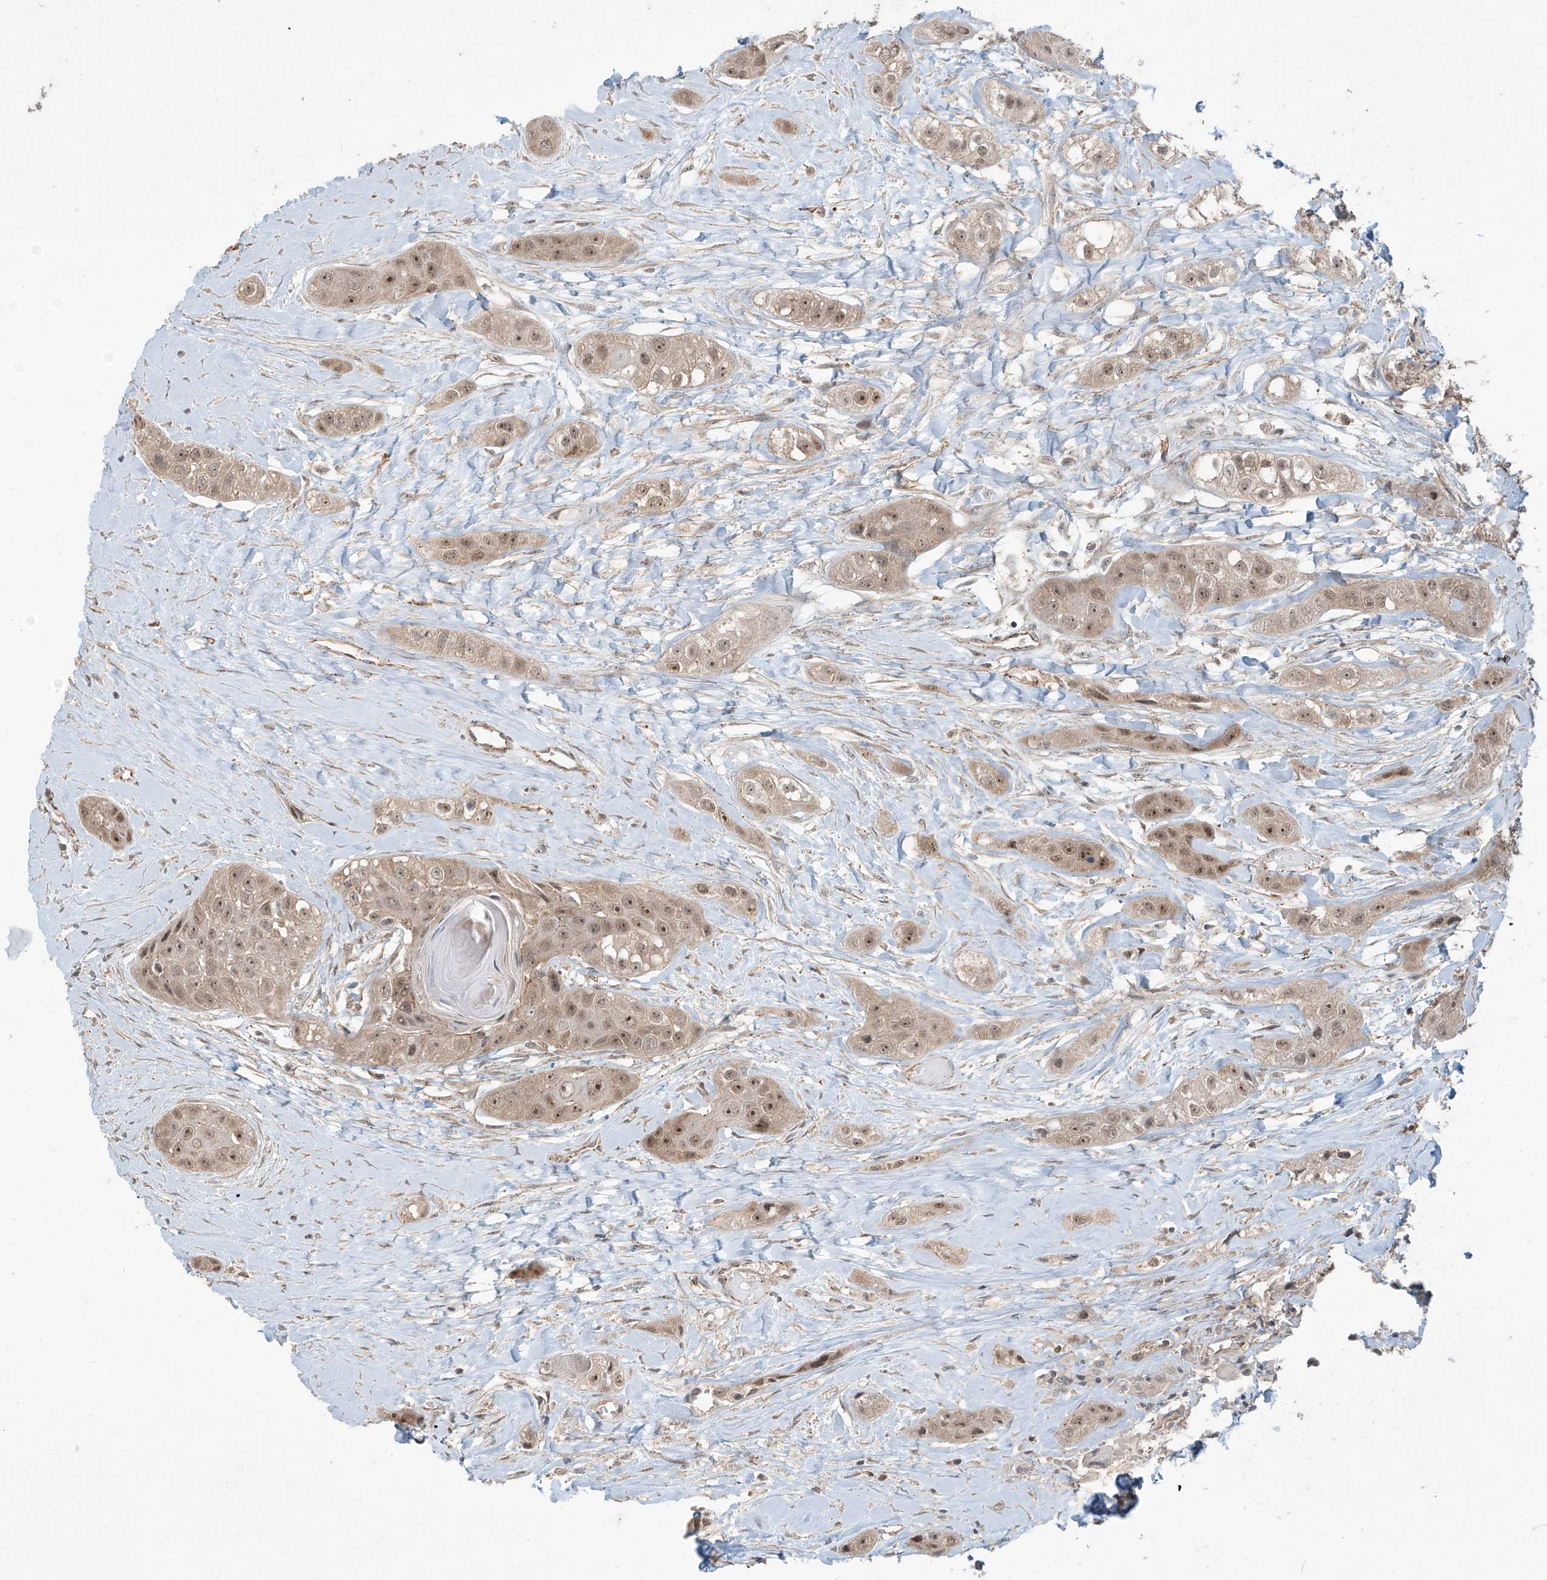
{"staining": {"intensity": "moderate", "quantity": ">75%", "location": "cytoplasmic/membranous,nuclear"}, "tissue": "head and neck cancer", "cell_type": "Tumor cells", "image_type": "cancer", "snomed": [{"axis": "morphology", "description": "Normal tissue, NOS"}, {"axis": "morphology", "description": "Squamous cell carcinoma, NOS"}, {"axis": "topography", "description": "Skeletal muscle"}, {"axis": "topography", "description": "Head-Neck"}], "caption": "Head and neck cancer tissue demonstrates moderate cytoplasmic/membranous and nuclear expression in approximately >75% of tumor cells, visualized by immunohistochemistry. The staining was performed using DAB (3,3'-diaminobenzidine) to visualize the protein expression in brown, while the nuclei were stained in blue with hematoxylin (Magnification: 20x).", "gene": "ZNF16", "patient": {"sex": "male", "age": 51}}